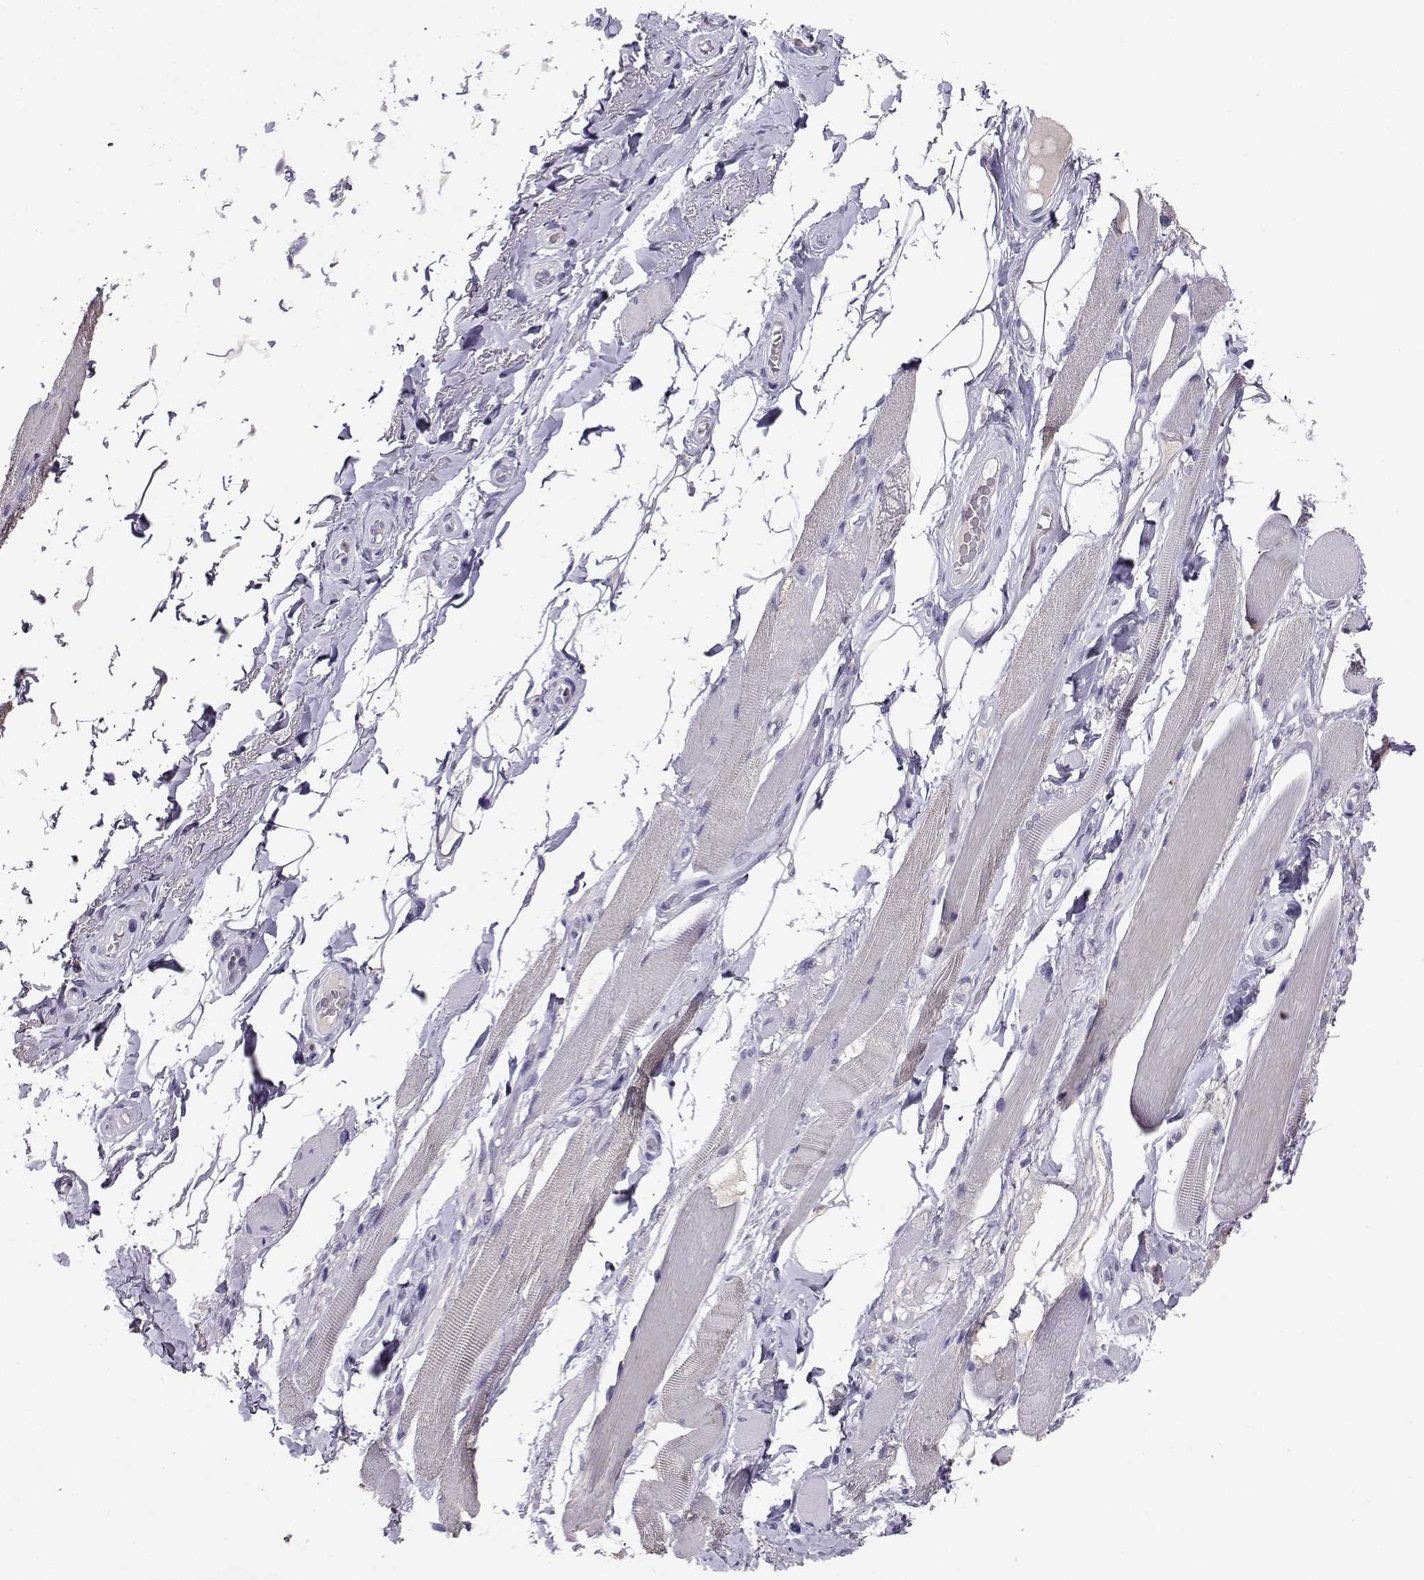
{"staining": {"intensity": "weak", "quantity": "<25%", "location": "cytoplasmic/membranous"}, "tissue": "adipose tissue", "cell_type": "Adipocytes", "image_type": "normal", "snomed": [{"axis": "morphology", "description": "Normal tissue, NOS"}, {"axis": "topography", "description": "Anal"}, {"axis": "topography", "description": "Peripheral nerve tissue"}], "caption": "IHC of benign human adipose tissue exhibits no staining in adipocytes.", "gene": "GRIK4", "patient": {"sex": "male", "age": 53}}